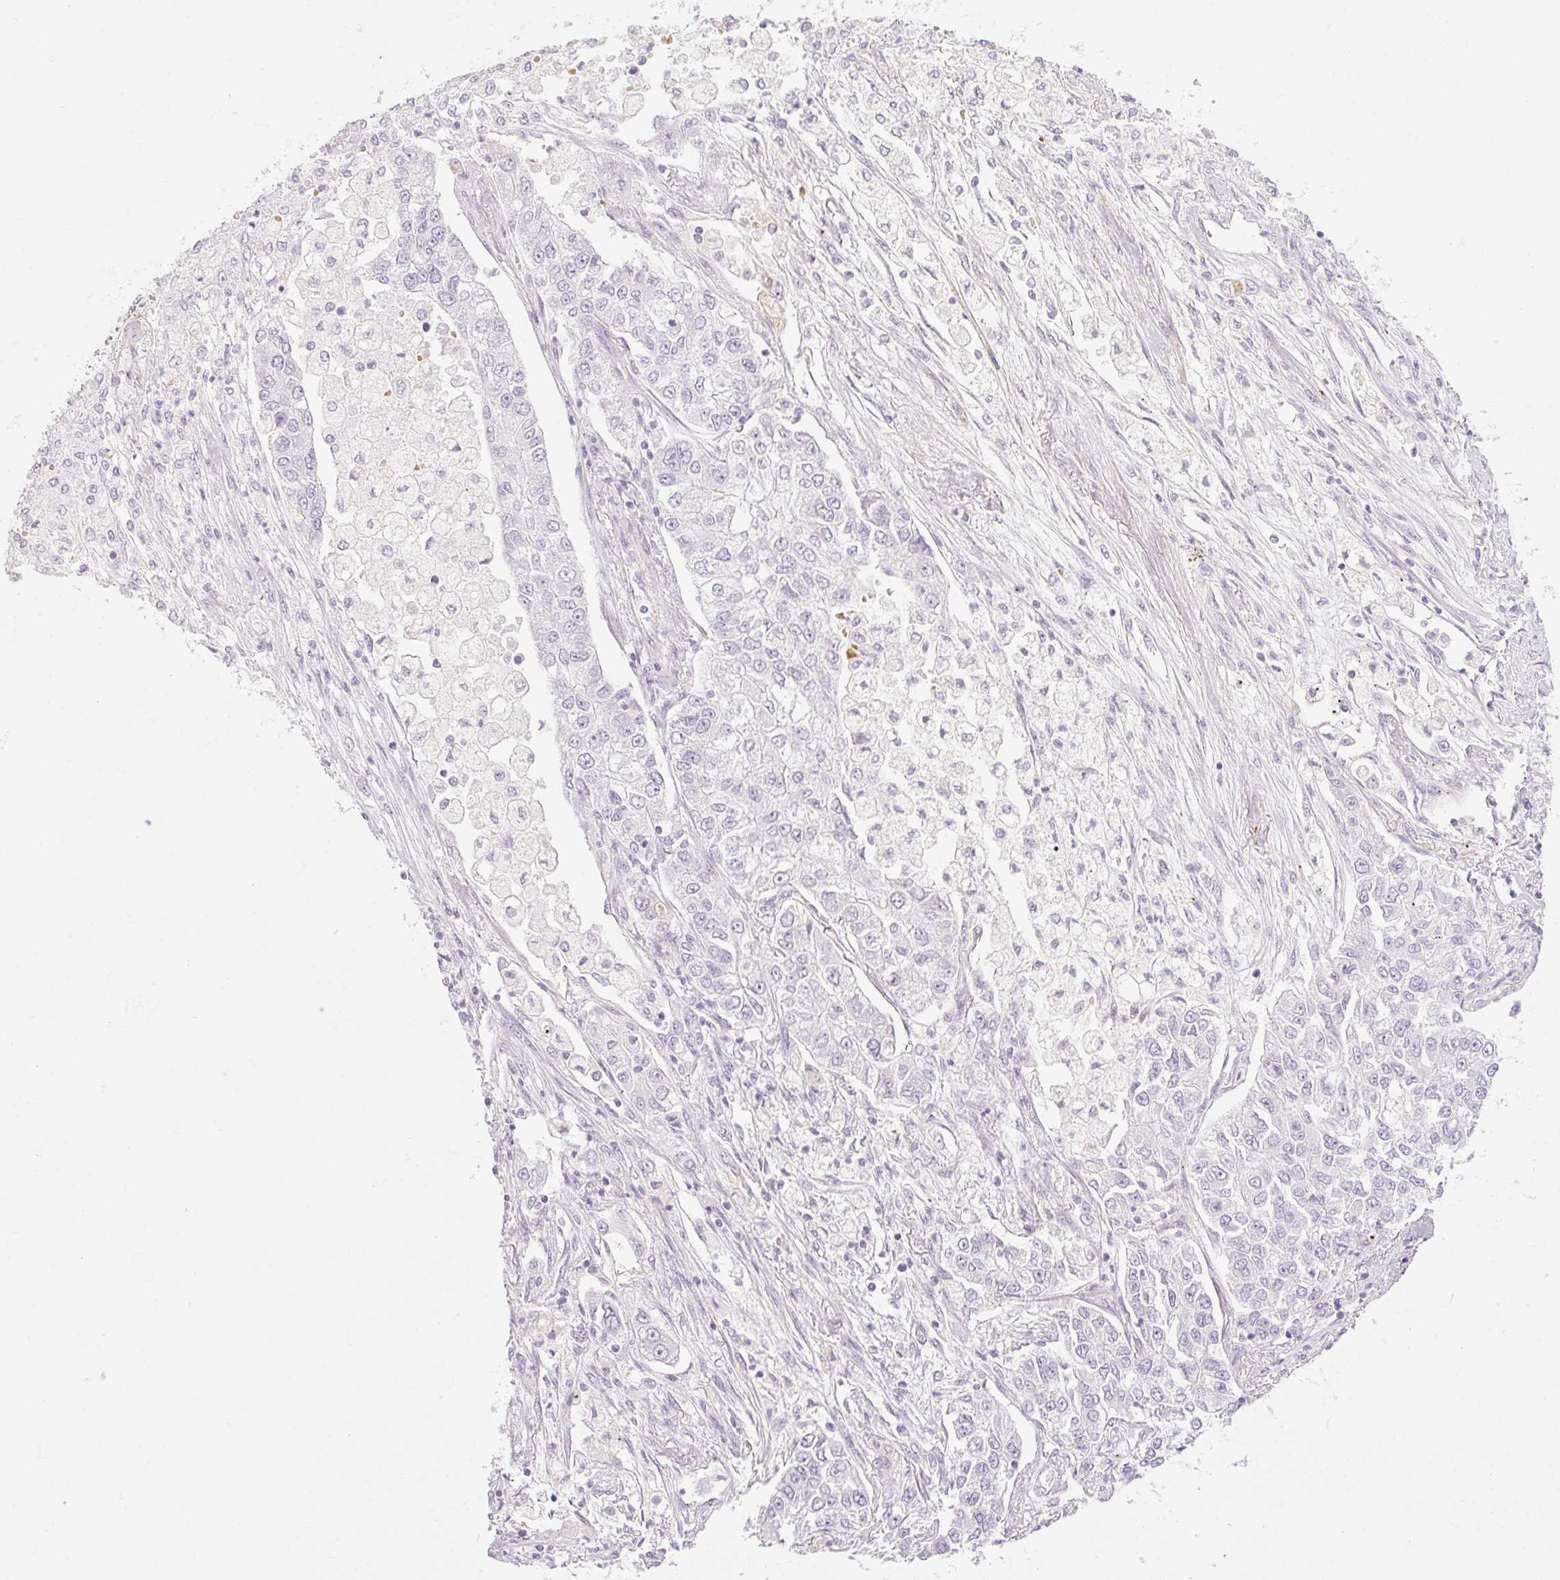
{"staining": {"intensity": "negative", "quantity": "none", "location": "none"}, "tissue": "lung cancer", "cell_type": "Tumor cells", "image_type": "cancer", "snomed": [{"axis": "morphology", "description": "Adenocarcinoma, NOS"}, {"axis": "topography", "description": "Lung"}], "caption": "DAB immunohistochemical staining of human adenocarcinoma (lung) exhibits no significant positivity in tumor cells.", "gene": "TAF1L", "patient": {"sex": "male", "age": 49}}